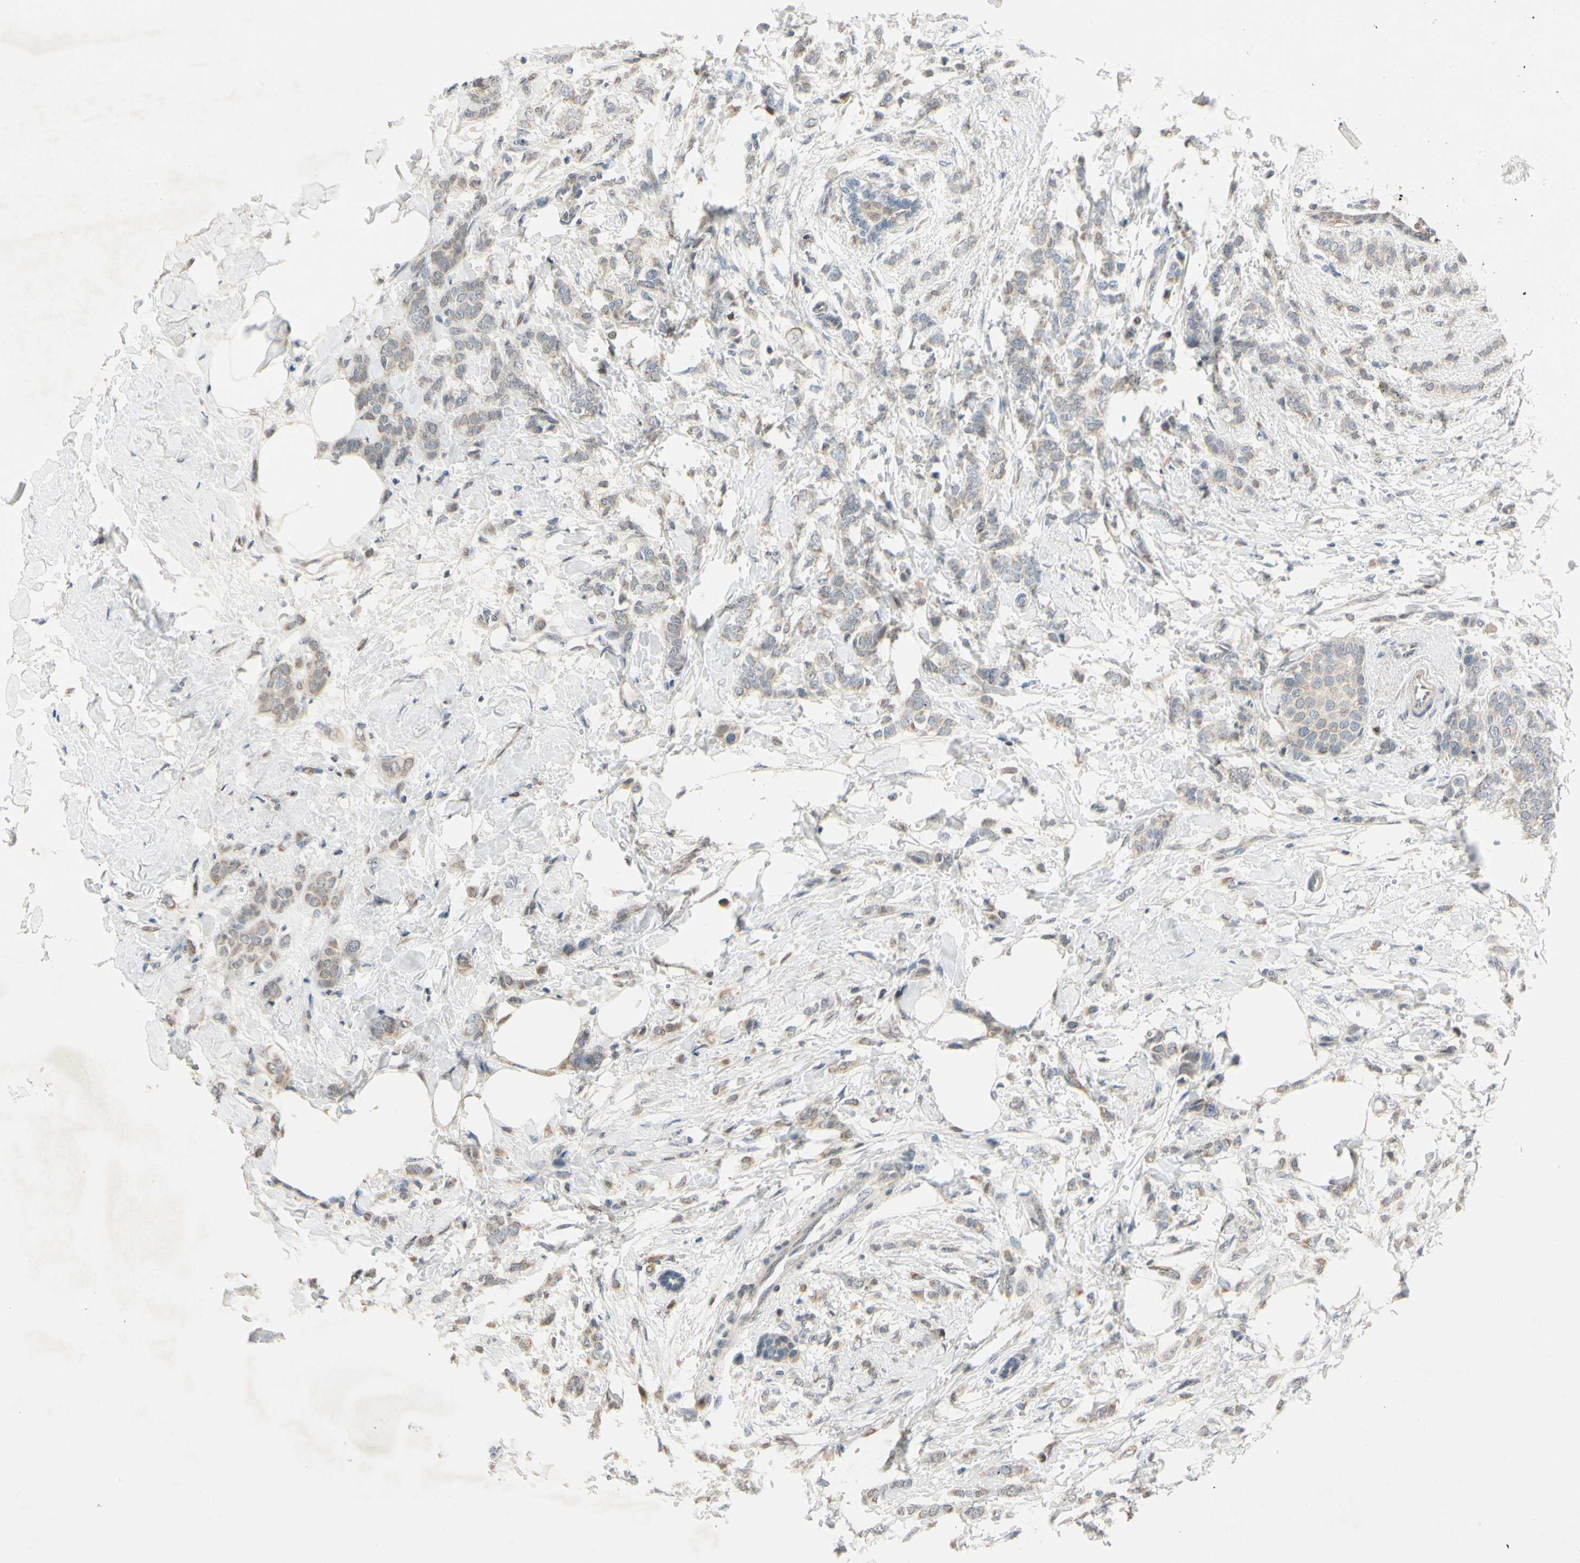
{"staining": {"intensity": "weak", "quantity": ">75%", "location": "cytoplasmic/membranous"}, "tissue": "breast cancer", "cell_type": "Tumor cells", "image_type": "cancer", "snomed": [{"axis": "morphology", "description": "Lobular carcinoma, in situ"}, {"axis": "morphology", "description": "Lobular carcinoma"}, {"axis": "topography", "description": "Breast"}], "caption": "Protein analysis of breast cancer tissue exhibits weak cytoplasmic/membranous positivity in about >75% of tumor cells.", "gene": "RIOX2", "patient": {"sex": "female", "age": 41}}